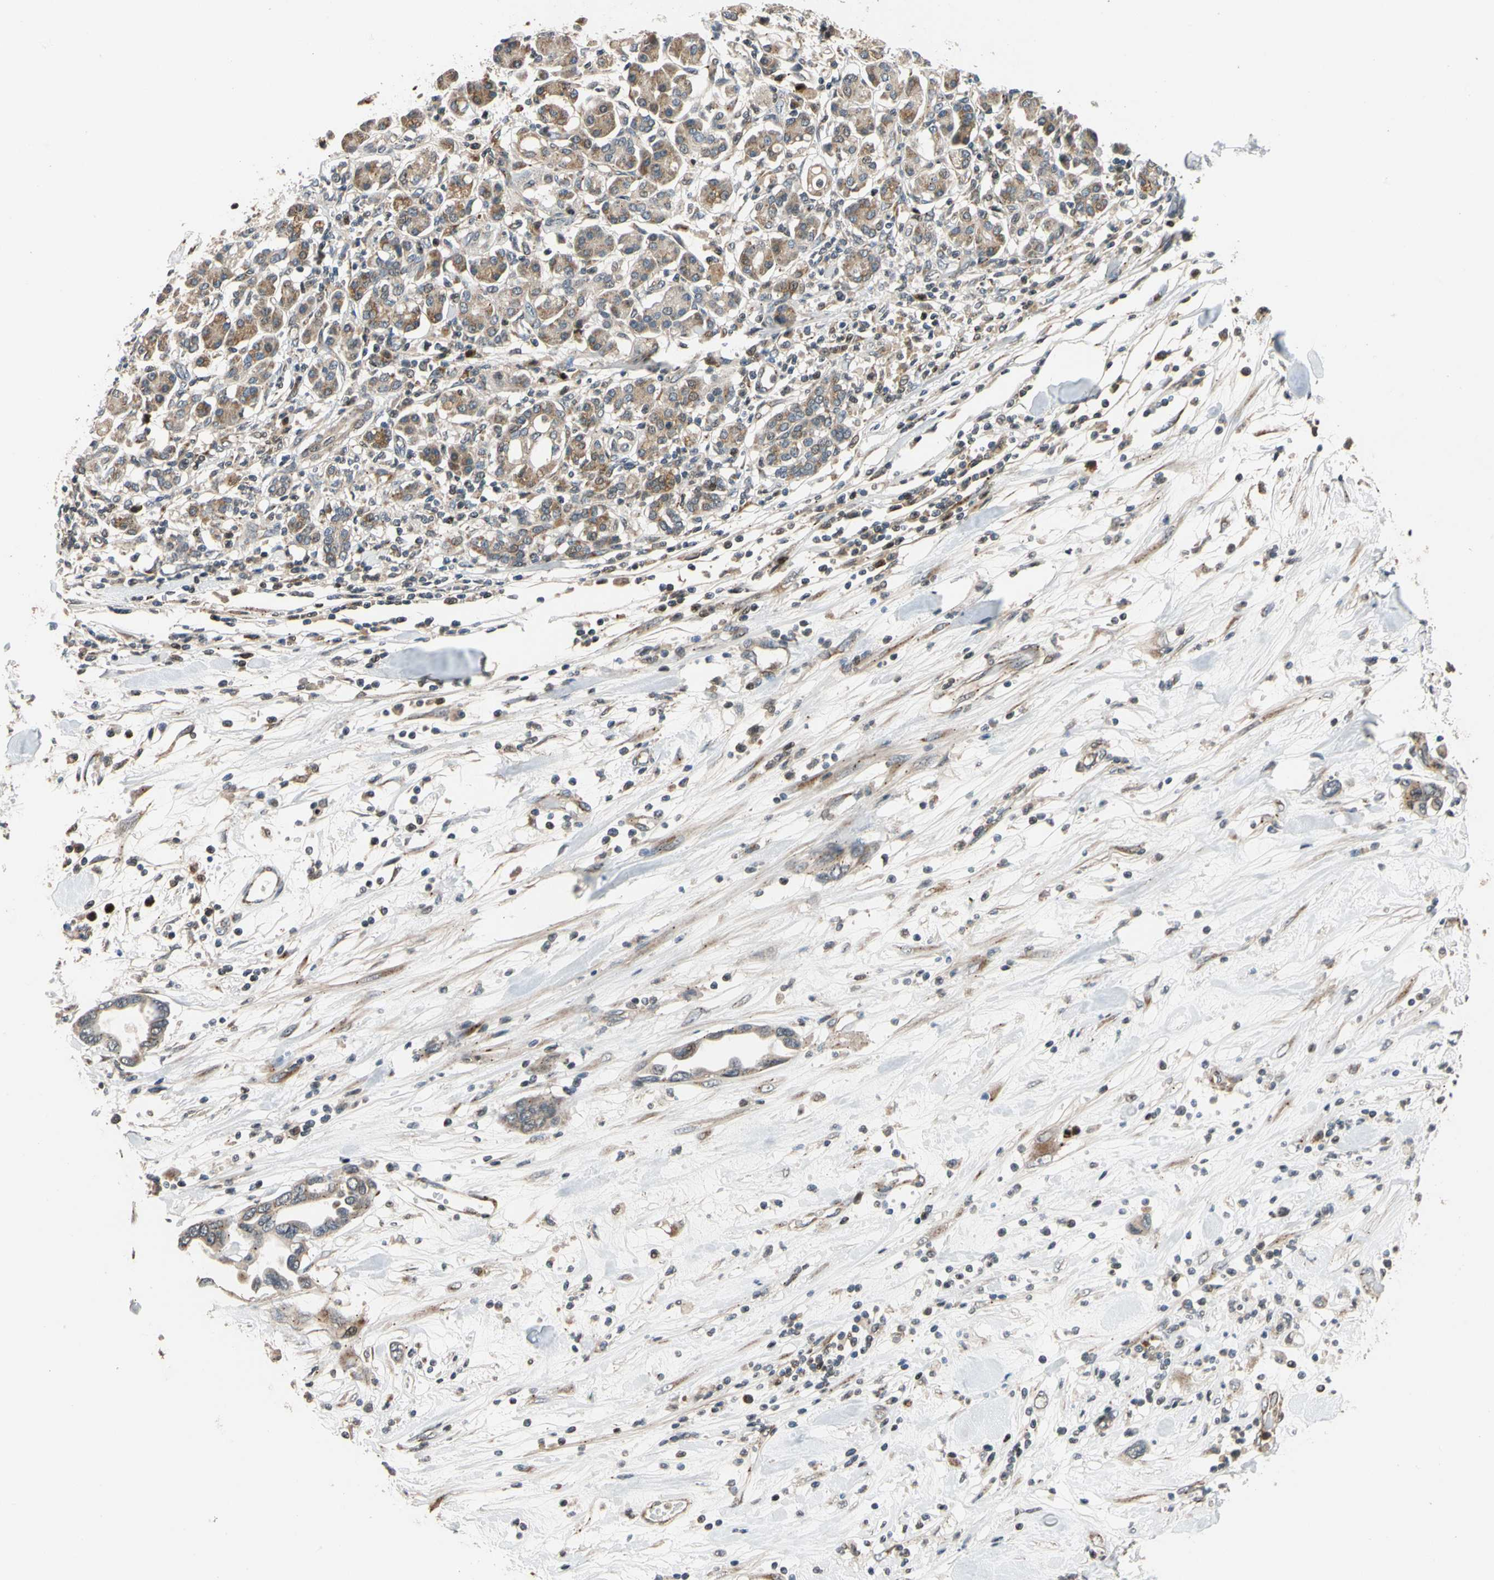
{"staining": {"intensity": "weak", "quantity": "25%-75%", "location": "cytoplasmic/membranous"}, "tissue": "pancreatic cancer", "cell_type": "Tumor cells", "image_type": "cancer", "snomed": [{"axis": "morphology", "description": "Adenocarcinoma, NOS"}, {"axis": "topography", "description": "Pancreas"}], "caption": "The immunohistochemical stain labels weak cytoplasmic/membranous staining in tumor cells of adenocarcinoma (pancreatic) tissue.", "gene": "IP6K2", "patient": {"sex": "female", "age": 57}}